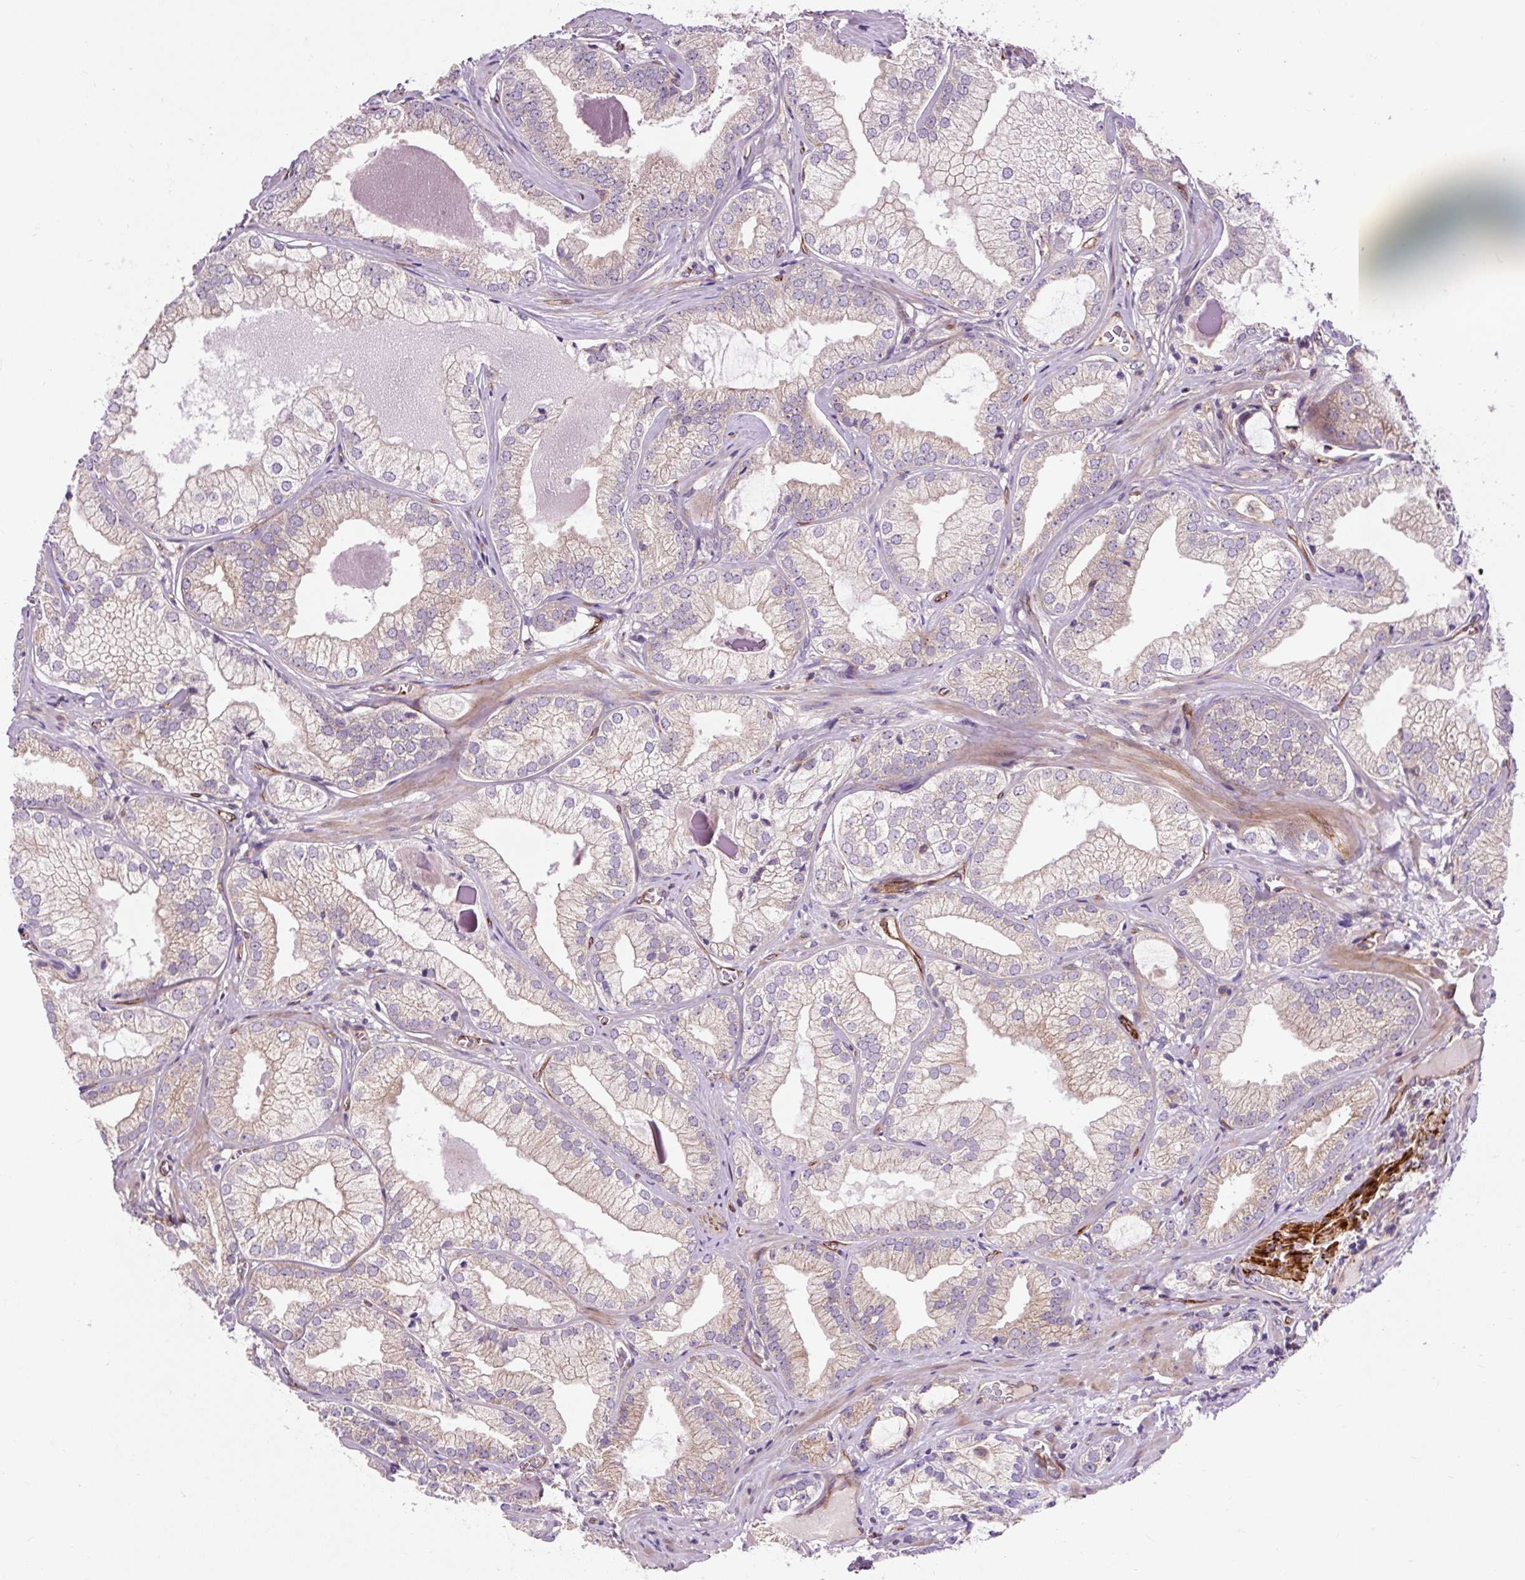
{"staining": {"intensity": "weak", "quantity": "<25%", "location": "cytoplasmic/membranous"}, "tissue": "prostate cancer", "cell_type": "Tumor cells", "image_type": "cancer", "snomed": [{"axis": "morphology", "description": "Adenocarcinoma, Medium grade"}, {"axis": "topography", "description": "Prostate"}], "caption": "Tumor cells show no significant protein expression in medium-grade adenocarcinoma (prostate).", "gene": "PCDHGB3", "patient": {"sex": "male", "age": 57}}